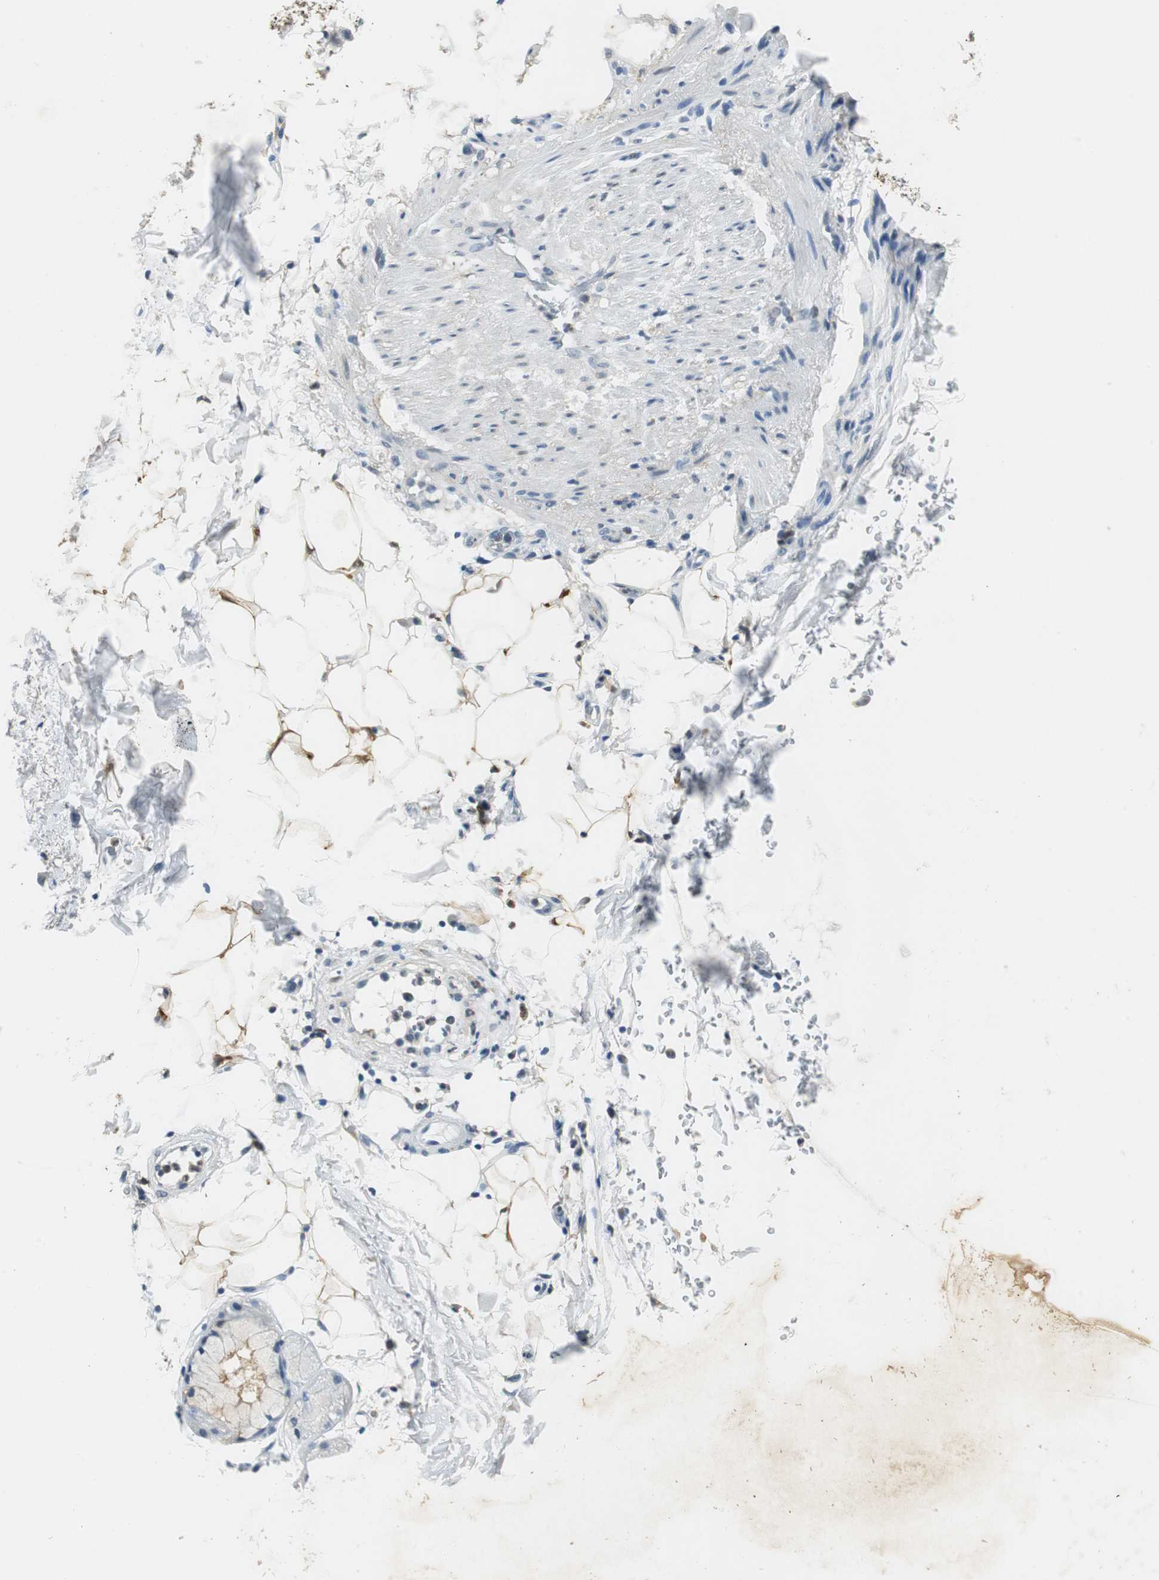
{"staining": {"intensity": "weak", "quantity": ">75%", "location": "cytoplasmic/membranous"}, "tissue": "adipose tissue", "cell_type": "Adipocytes", "image_type": "normal", "snomed": [{"axis": "morphology", "description": "Normal tissue, NOS"}, {"axis": "topography", "description": "Cartilage tissue"}, {"axis": "topography", "description": "Bronchus"}], "caption": "A micrograph of adipose tissue stained for a protein reveals weak cytoplasmic/membranous brown staining in adipocytes.", "gene": "ME1", "patient": {"sex": "female", "age": 73}}